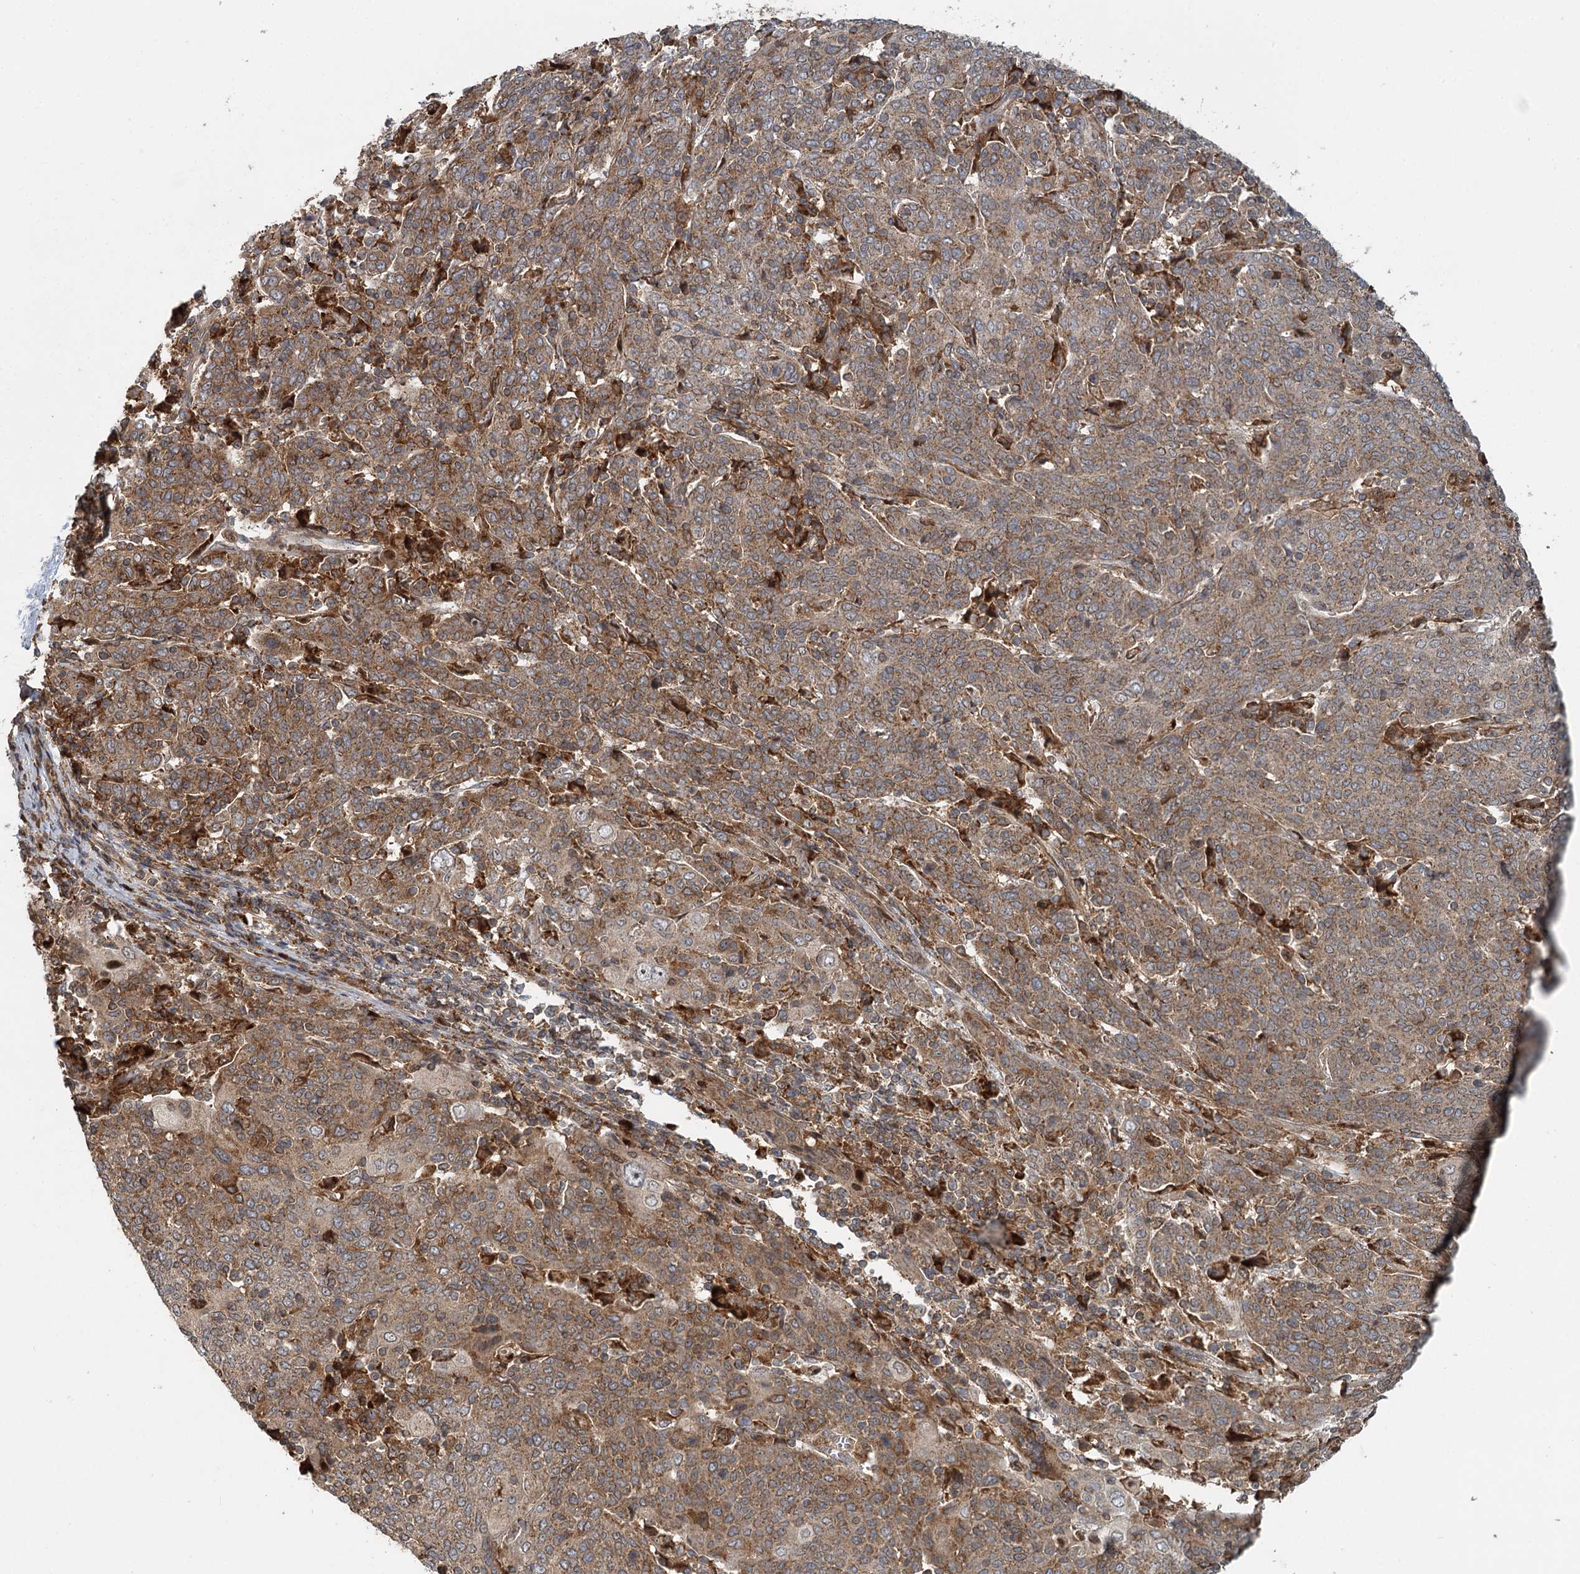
{"staining": {"intensity": "moderate", "quantity": ">75%", "location": "cytoplasmic/membranous"}, "tissue": "cervical cancer", "cell_type": "Tumor cells", "image_type": "cancer", "snomed": [{"axis": "morphology", "description": "Squamous cell carcinoma, NOS"}, {"axis": "topography", "description": "Cervix"}], "caption": "Cervical cancer (squamous cell carcinoma) stained with a brown dye shows moderate cytoplasmic/membranous positive staining in about >75% of tumor cells.", "gene": "RNF111", "patient": {"sex": "female", "age": 67}}